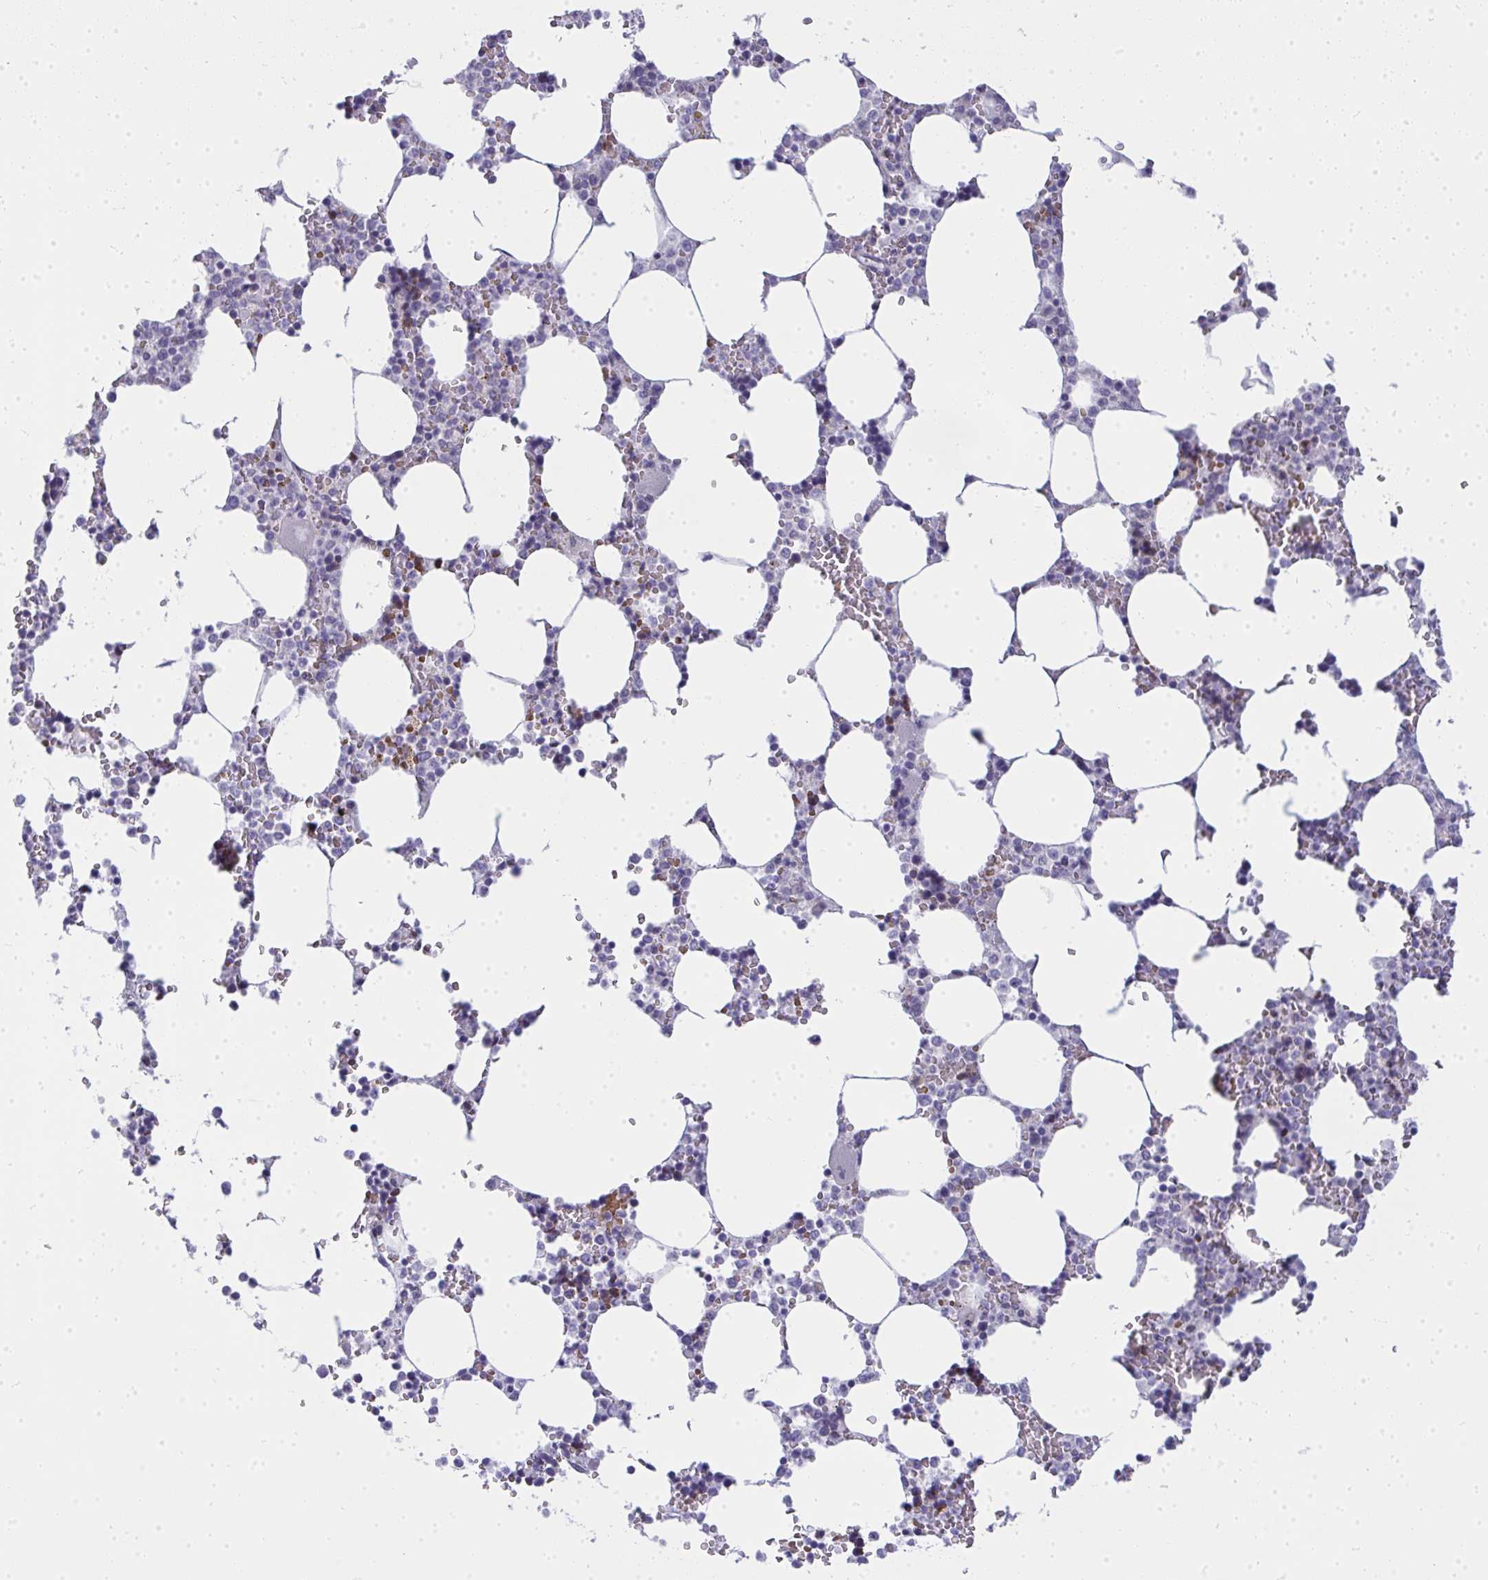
{"staining": {"intensity": "moderate", "quantity": "<25%", "location": "cytoplasmic/membranous"}, "tissue": "bone marrow", "cell_type": "Hematopoietic cells", "image_type": "normal", "snomed": [{"axis": "morphology", "description": "Normal tissue, NOS"}, {"axis": "topography", "description": "Bone marrow"}], "caption": "IHC (DAB (3,3'-diaminobenzidine)) staining of benign human bone marrow displays moderate cytoplasmic/membranous protein positivity in about <25% of hematopoietic cells. The protein is stained brown, and the nuclei are stained in blue (DAB IHC with brightfield microscopy, high magnification).", "gene": "ZNF182", "patient": {"sex": "male", "age": 64}}